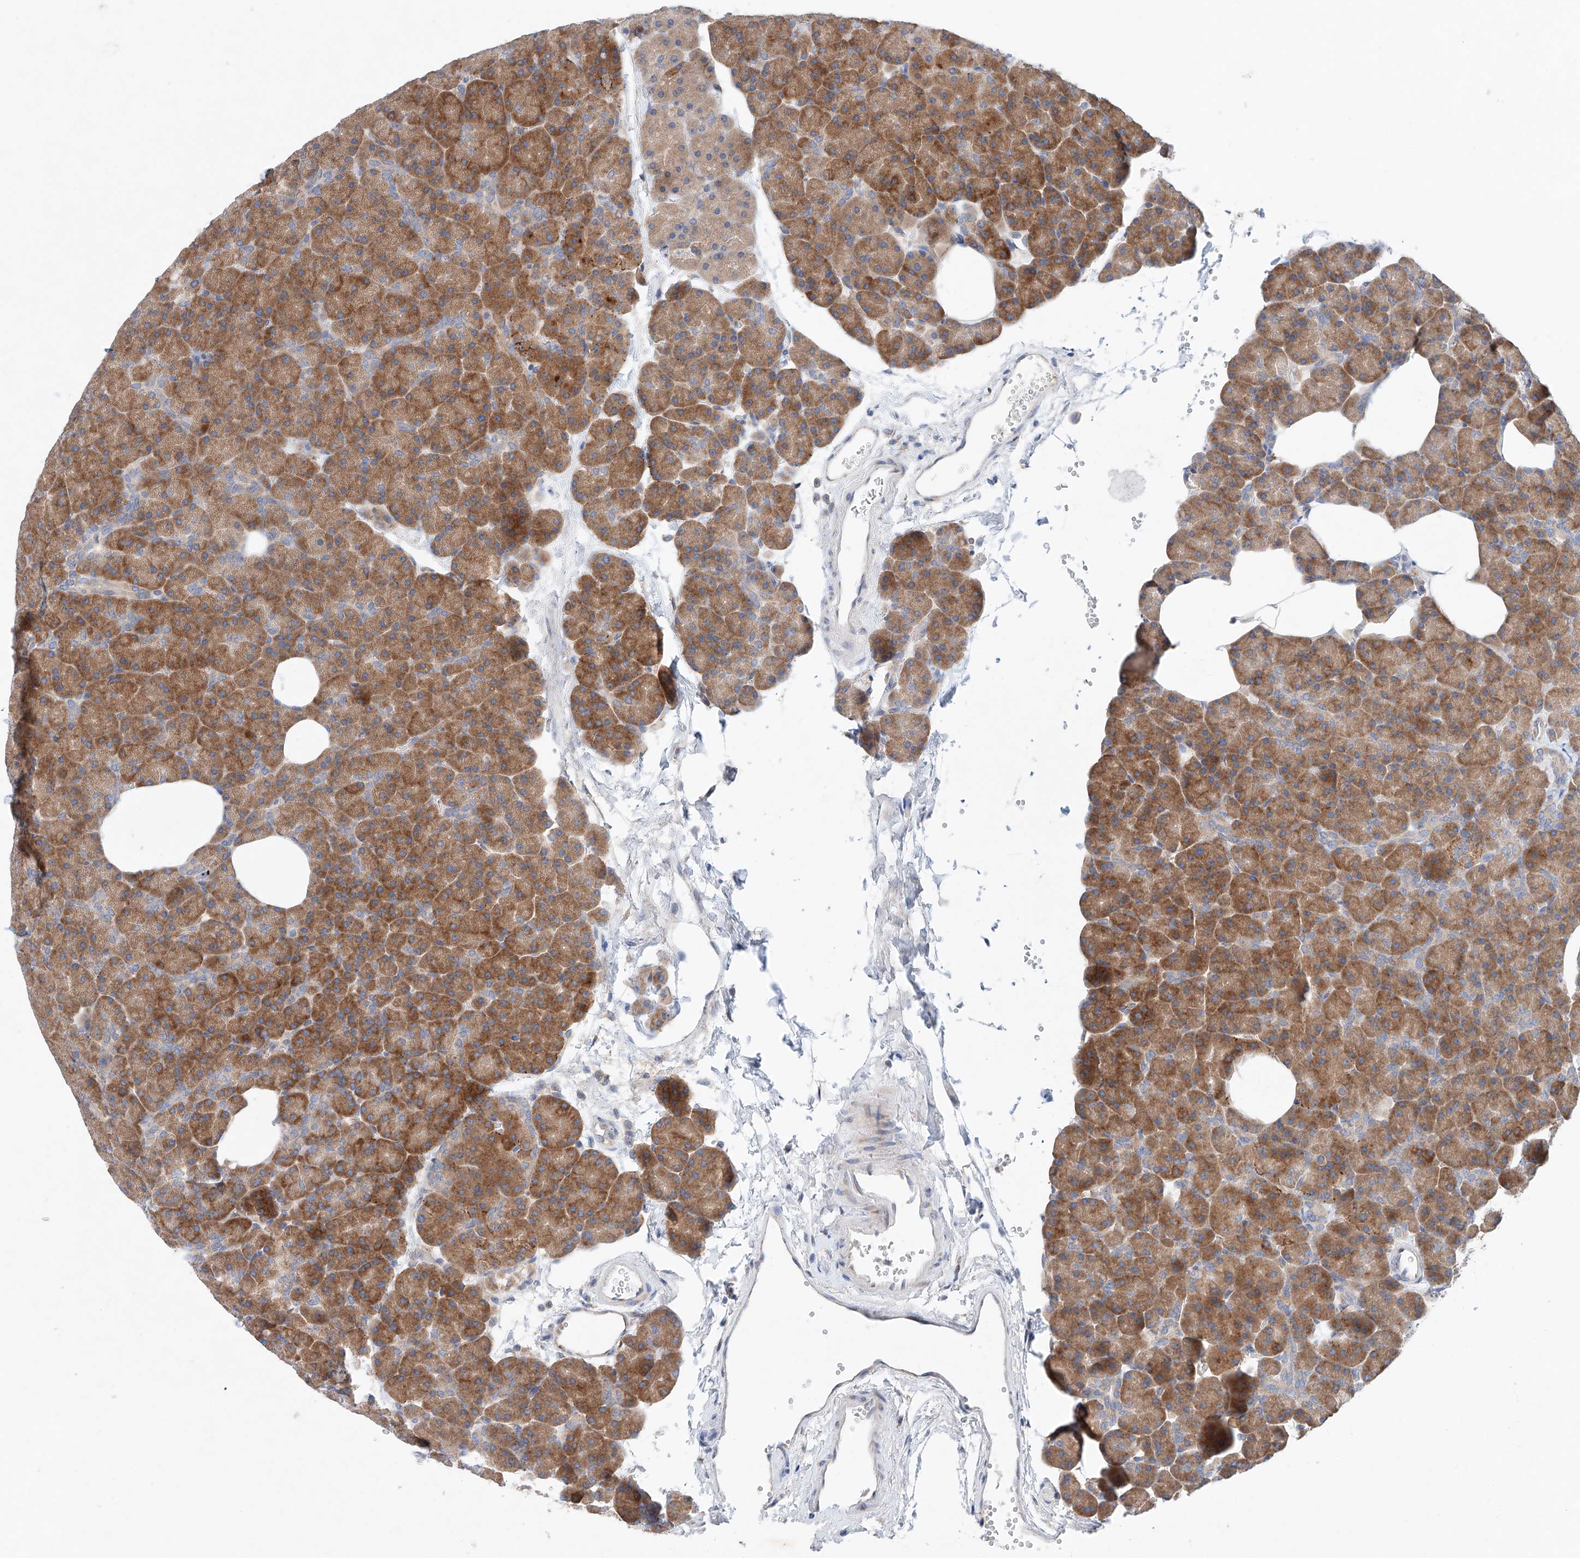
{"staining": {"intensity": "moderate", "quantity": ">75%", "location": "cytoplasmic/membranous"}, "tissue": "pancreas", "cell_type": "Exocrine glandular cells", "image_type": "normal", "snomed": [{"axis": "morphology", "description": "Normal tissue, NOS"}, {"axis": "morphology", "description": "Carcinoid, malignant, NOS"}, {"axis": "topography", "description": "Pancreas"}], "caption": "Pancreas was stained to show a protein in brown. There is medium levels of moderate cytoplasmic/membranous staining in about >75% of exocrine glandular cells.", "gene": "FASTK", "patient": {"sex": "female", "age": 35}}